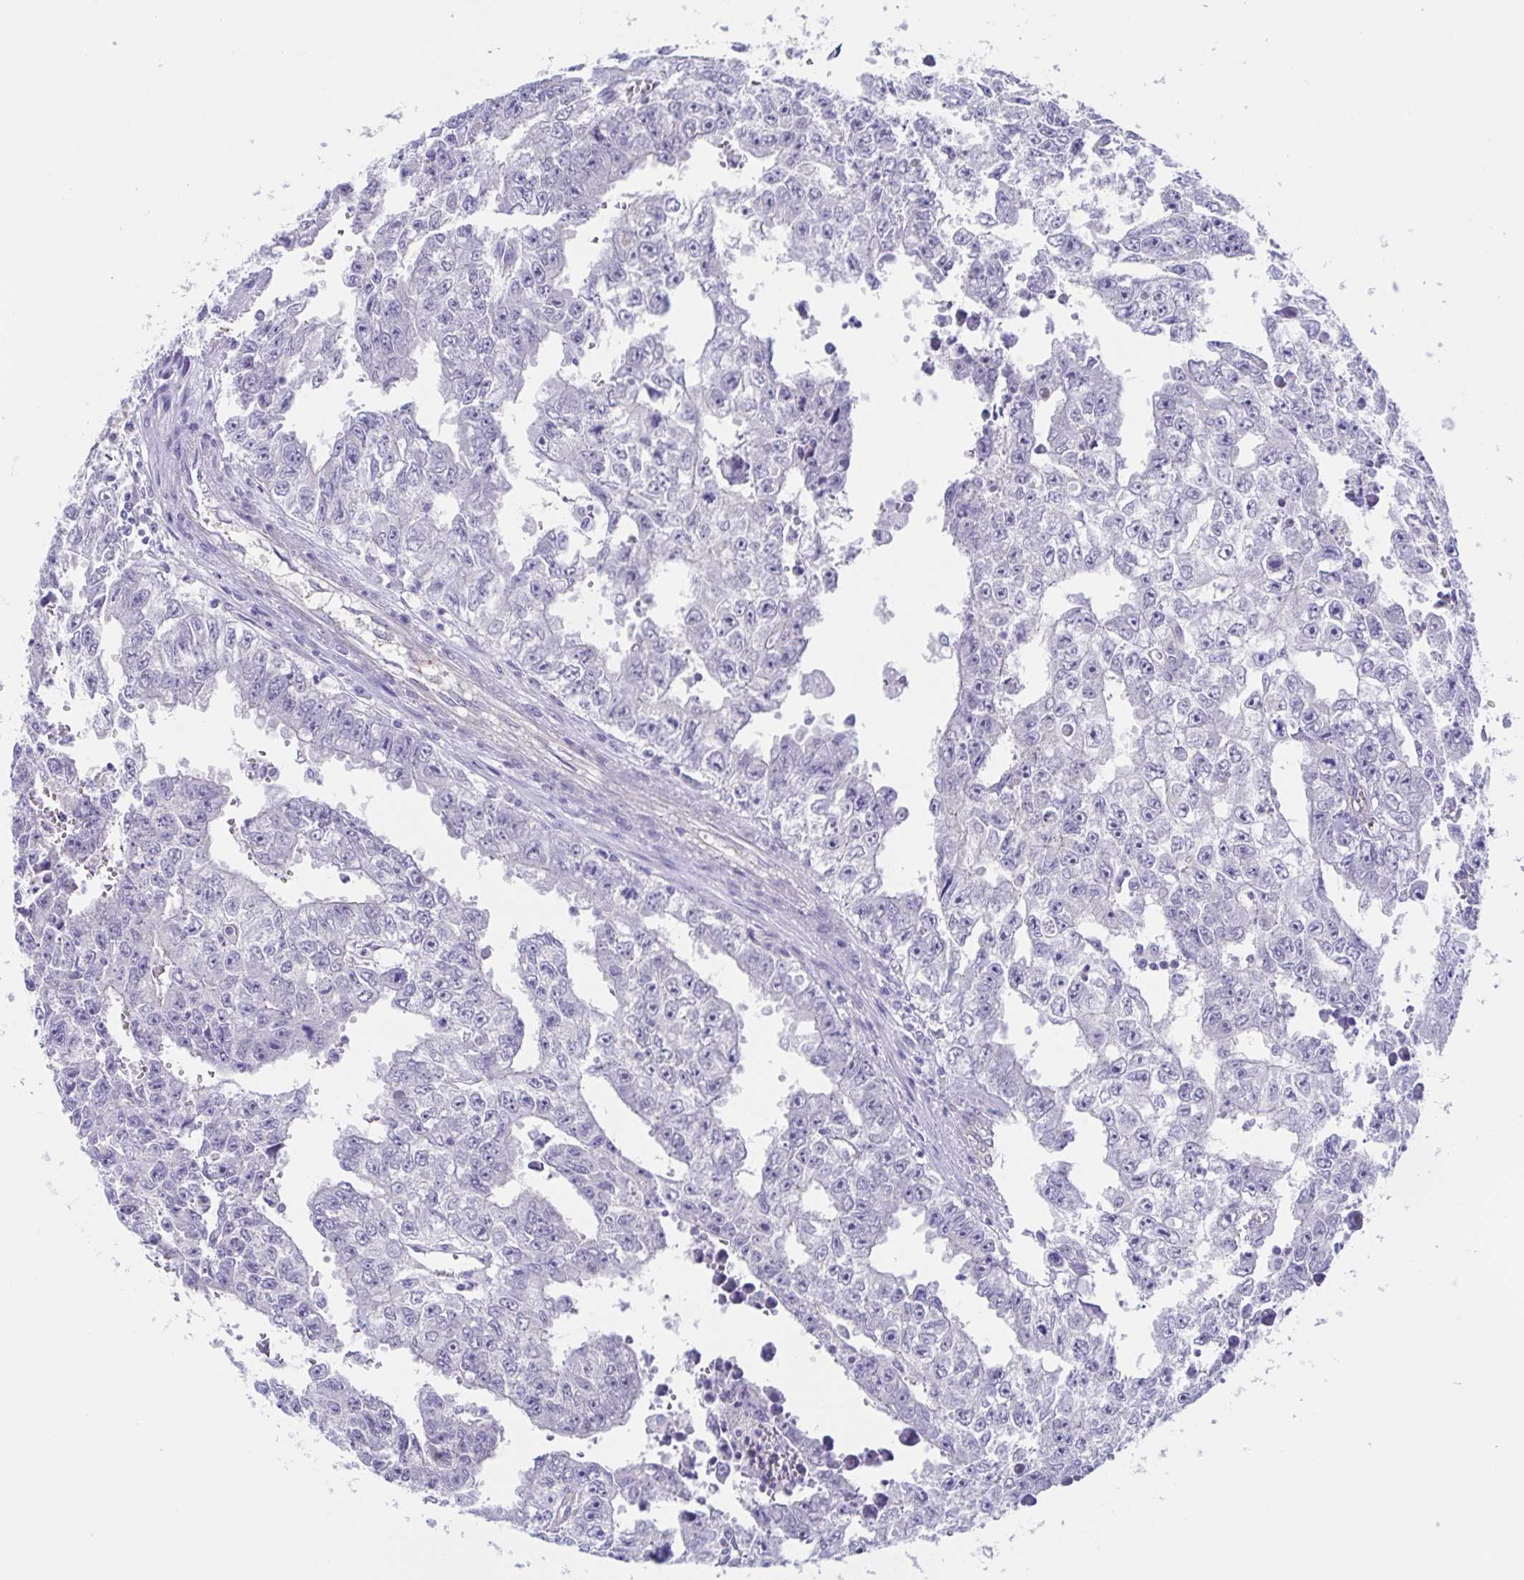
{"staining": {"intensity": "negative", "quantity": "none", "location": "none"}, "tissue": "testis cancer", "cell_type": "Tumor cells", "image_type": "cancer", "snomed": [{"axis": "morphology", "description": "Carcinoma, Embryonal, NOS"}, {"axis": "morphology", "description": "Teratoma, malignant, NOS"}, {"axis": "topography", "description": "Testis"}], "caption": "DAB (3,3'-diaminobenzidine) immunohistochemical staining of human embryonal carcinoma (testis) demonstrates no significant staining in tumor cells.", "gene": "TEX12", "patient": {"sex": "male", "age": 24}}